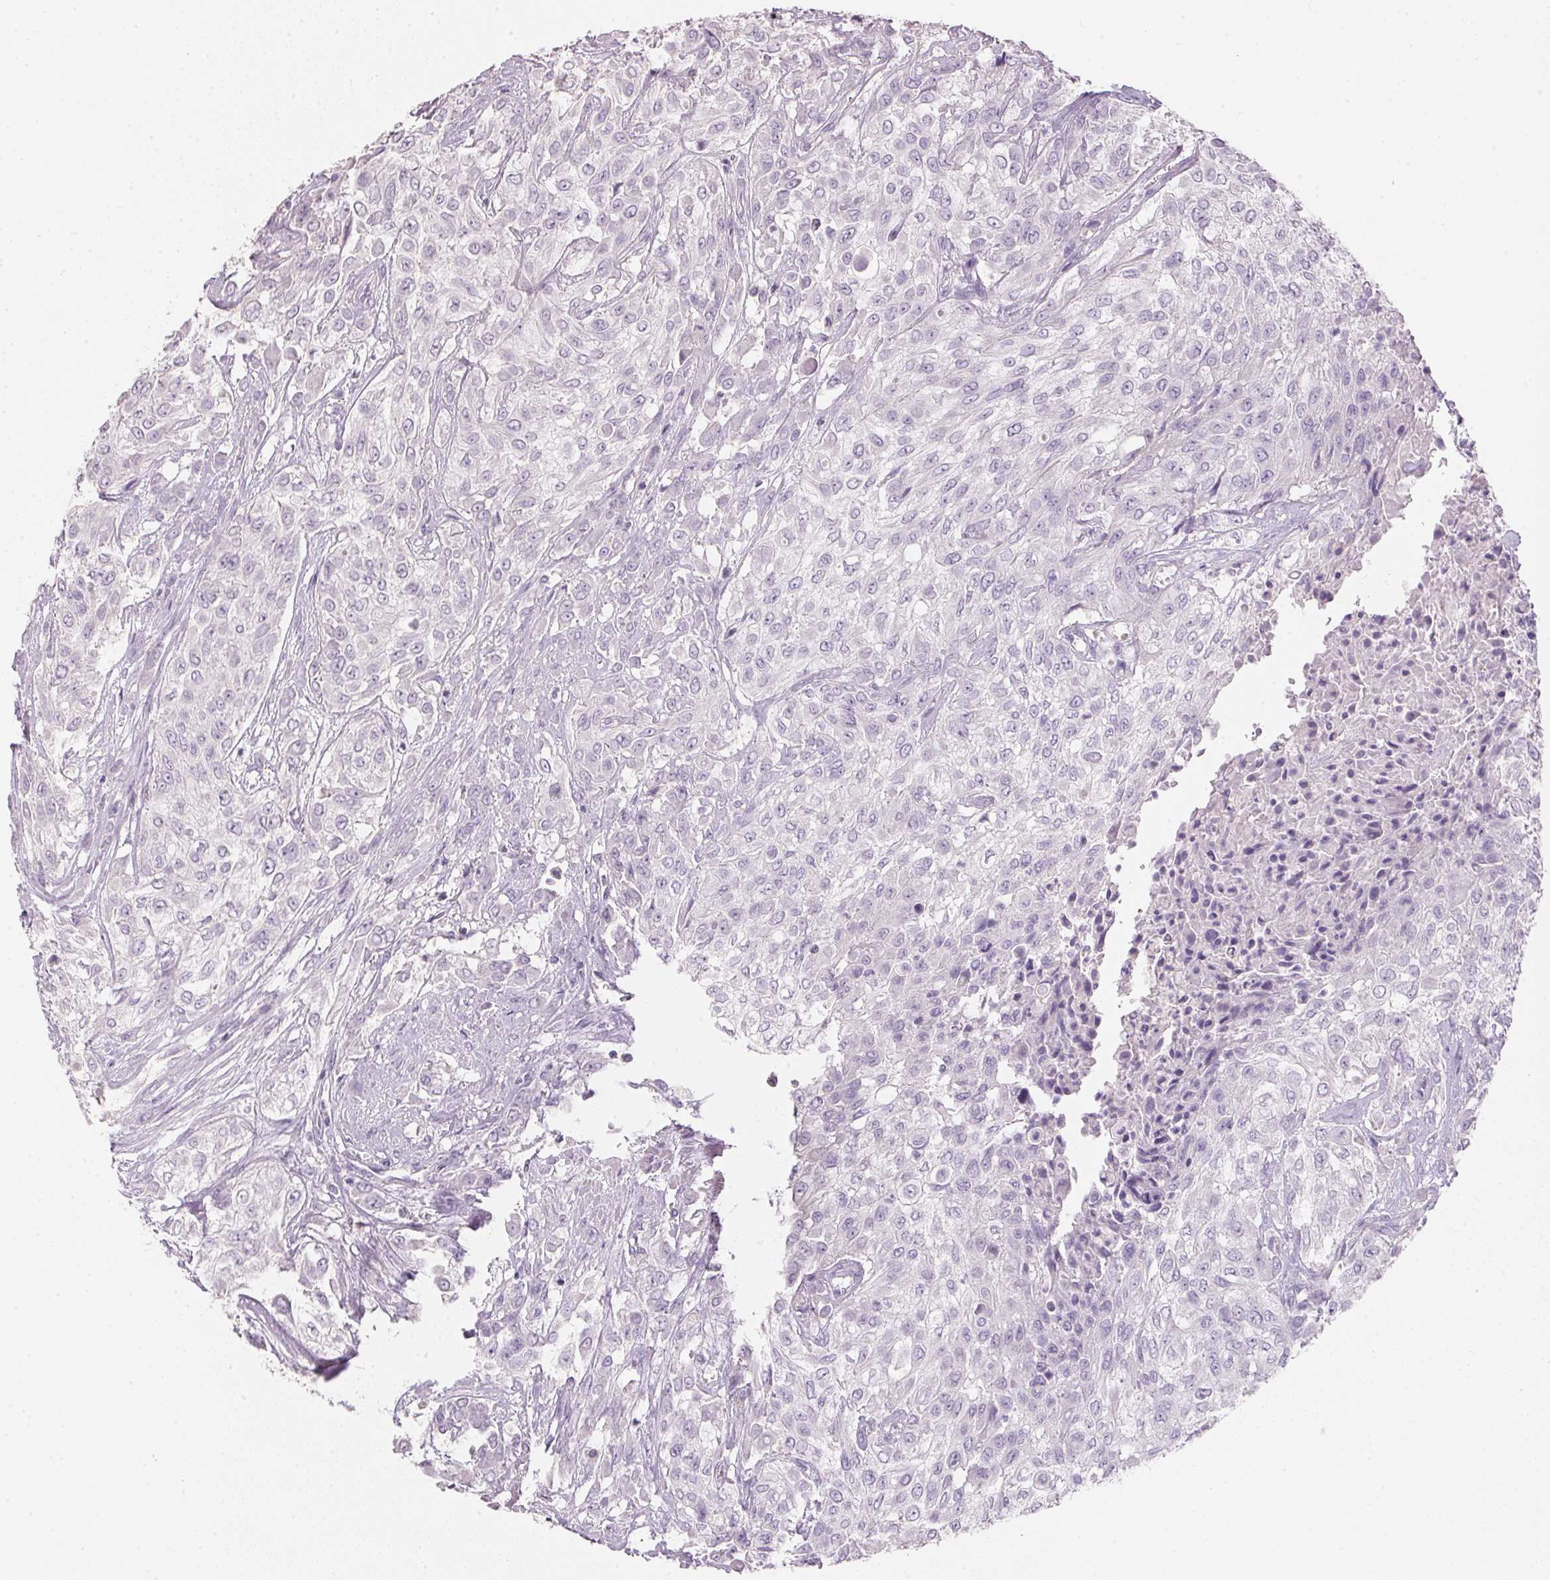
{"staining": {"intensity": "negative", "quantity": "none", "location": "none"}, "tissue": "urothelial cancer", "cell_type": "Tumor cells", "image_type": "cancer", "snomed": [{"axis": "morphology", "description": "Urothelial carcinoma, High grade"}, {"axis": "topography", "description": "Urinary bladder"}], "caption": "Urothelial cancer stained for a protein using immunohistochemistry shows no expression tumor cells.", "gene": "HSD17B1", "patient": {"sex": "male", "age": 57}}